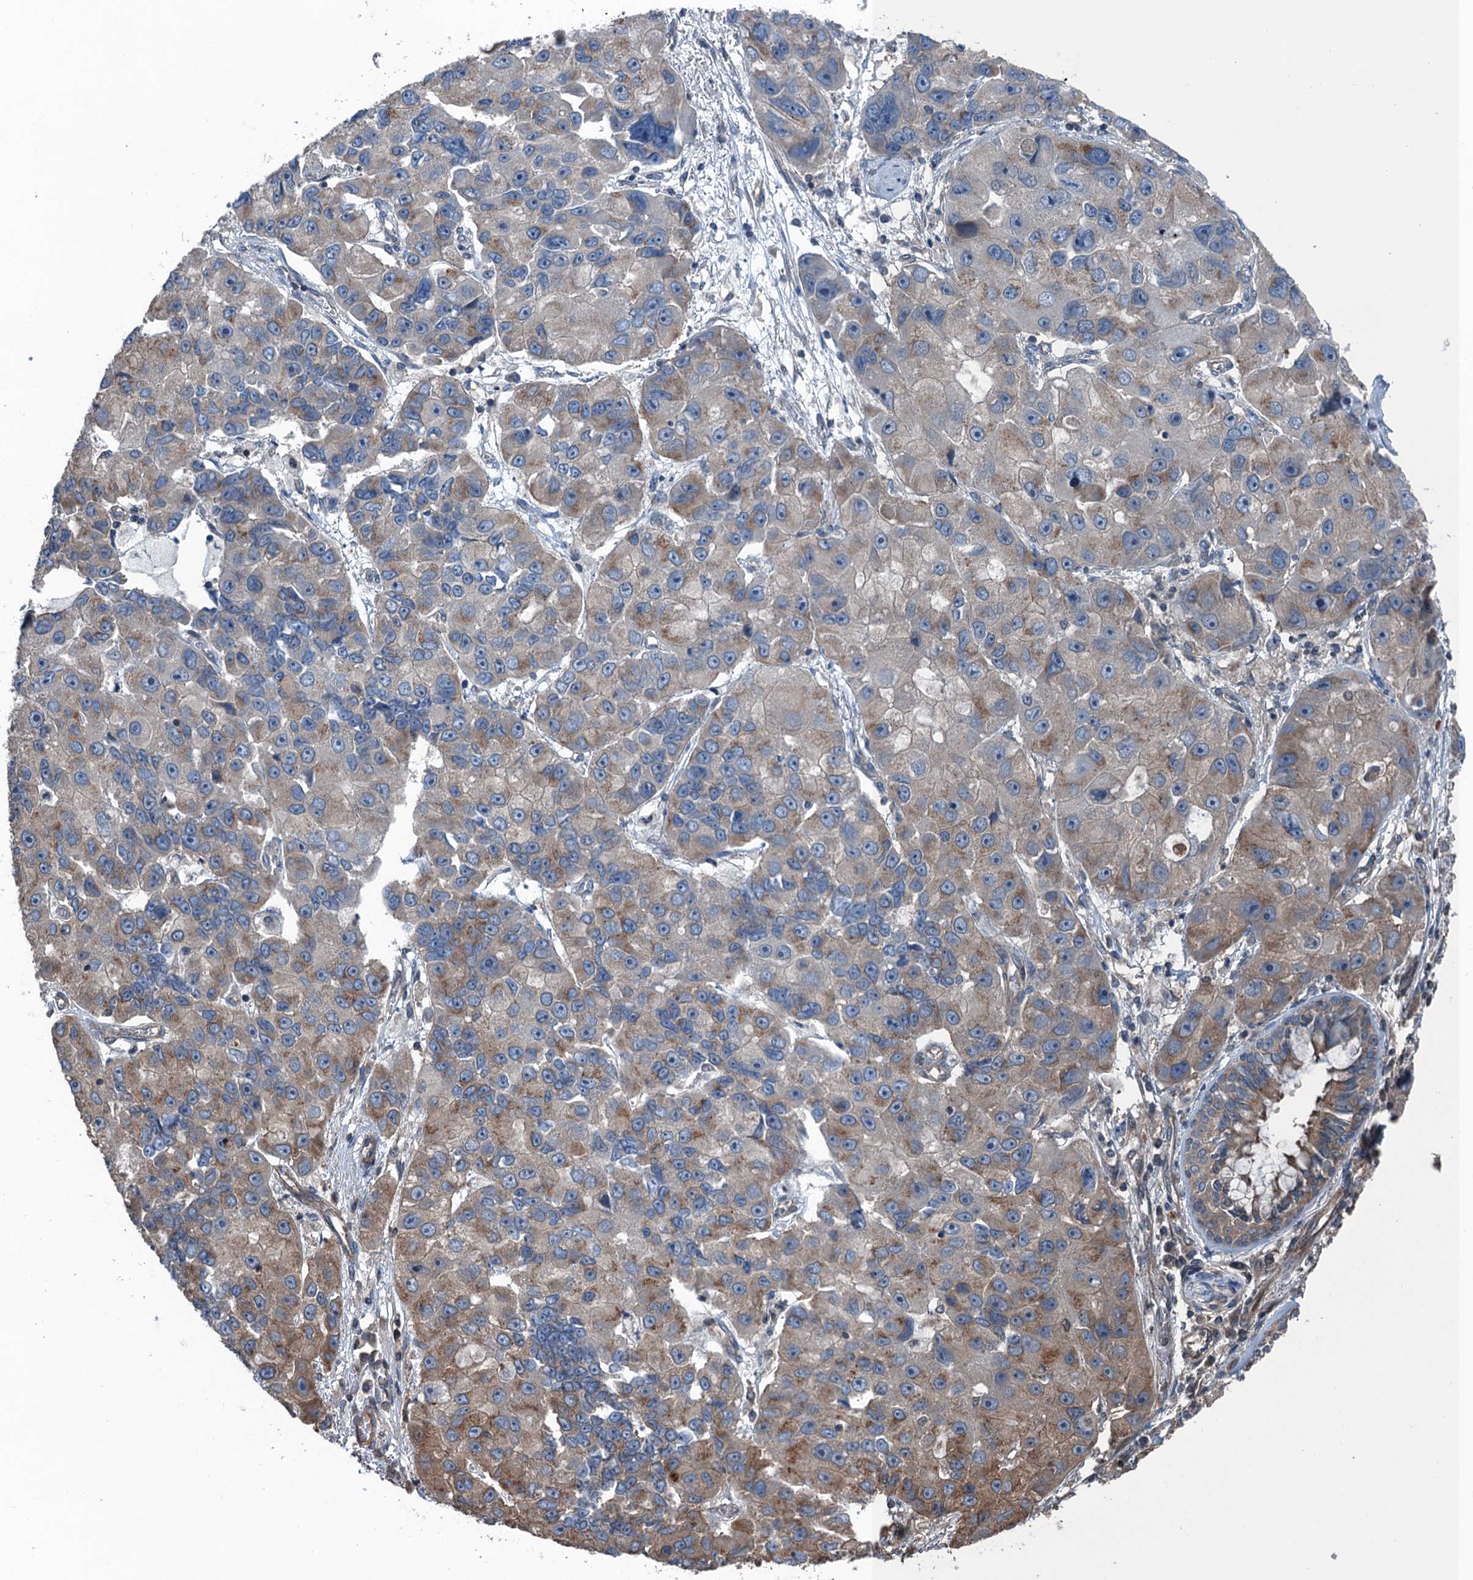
{"staining": {"intensity": "moderate", "quantity": "<25%", "location": "cytoplasmic/membranous"}, "tissue": "lung cancer", "cell_type": "Tumor cells", "image_type": "cancer", "snomed": [{"axis": "morphology", "description": "Adenocarcinoma, NOS"}, {"axis": "topography", "description": "Lung"}], "caption": "Immunohistochemical staining of lung cancer exhibits low levels of moderate cytoplasmic/membranous protein positivity in approximately <25% of tumor cells. The staining was performed using DAB (3,3'-diaminobenzidine) to visualize the protein expression in brown, while the nuclei were stained in blue with hematoxylin (Magnification: 20x).", "gene": "TRAPPC8", "patient": {"sex": "female", "age": 54}}